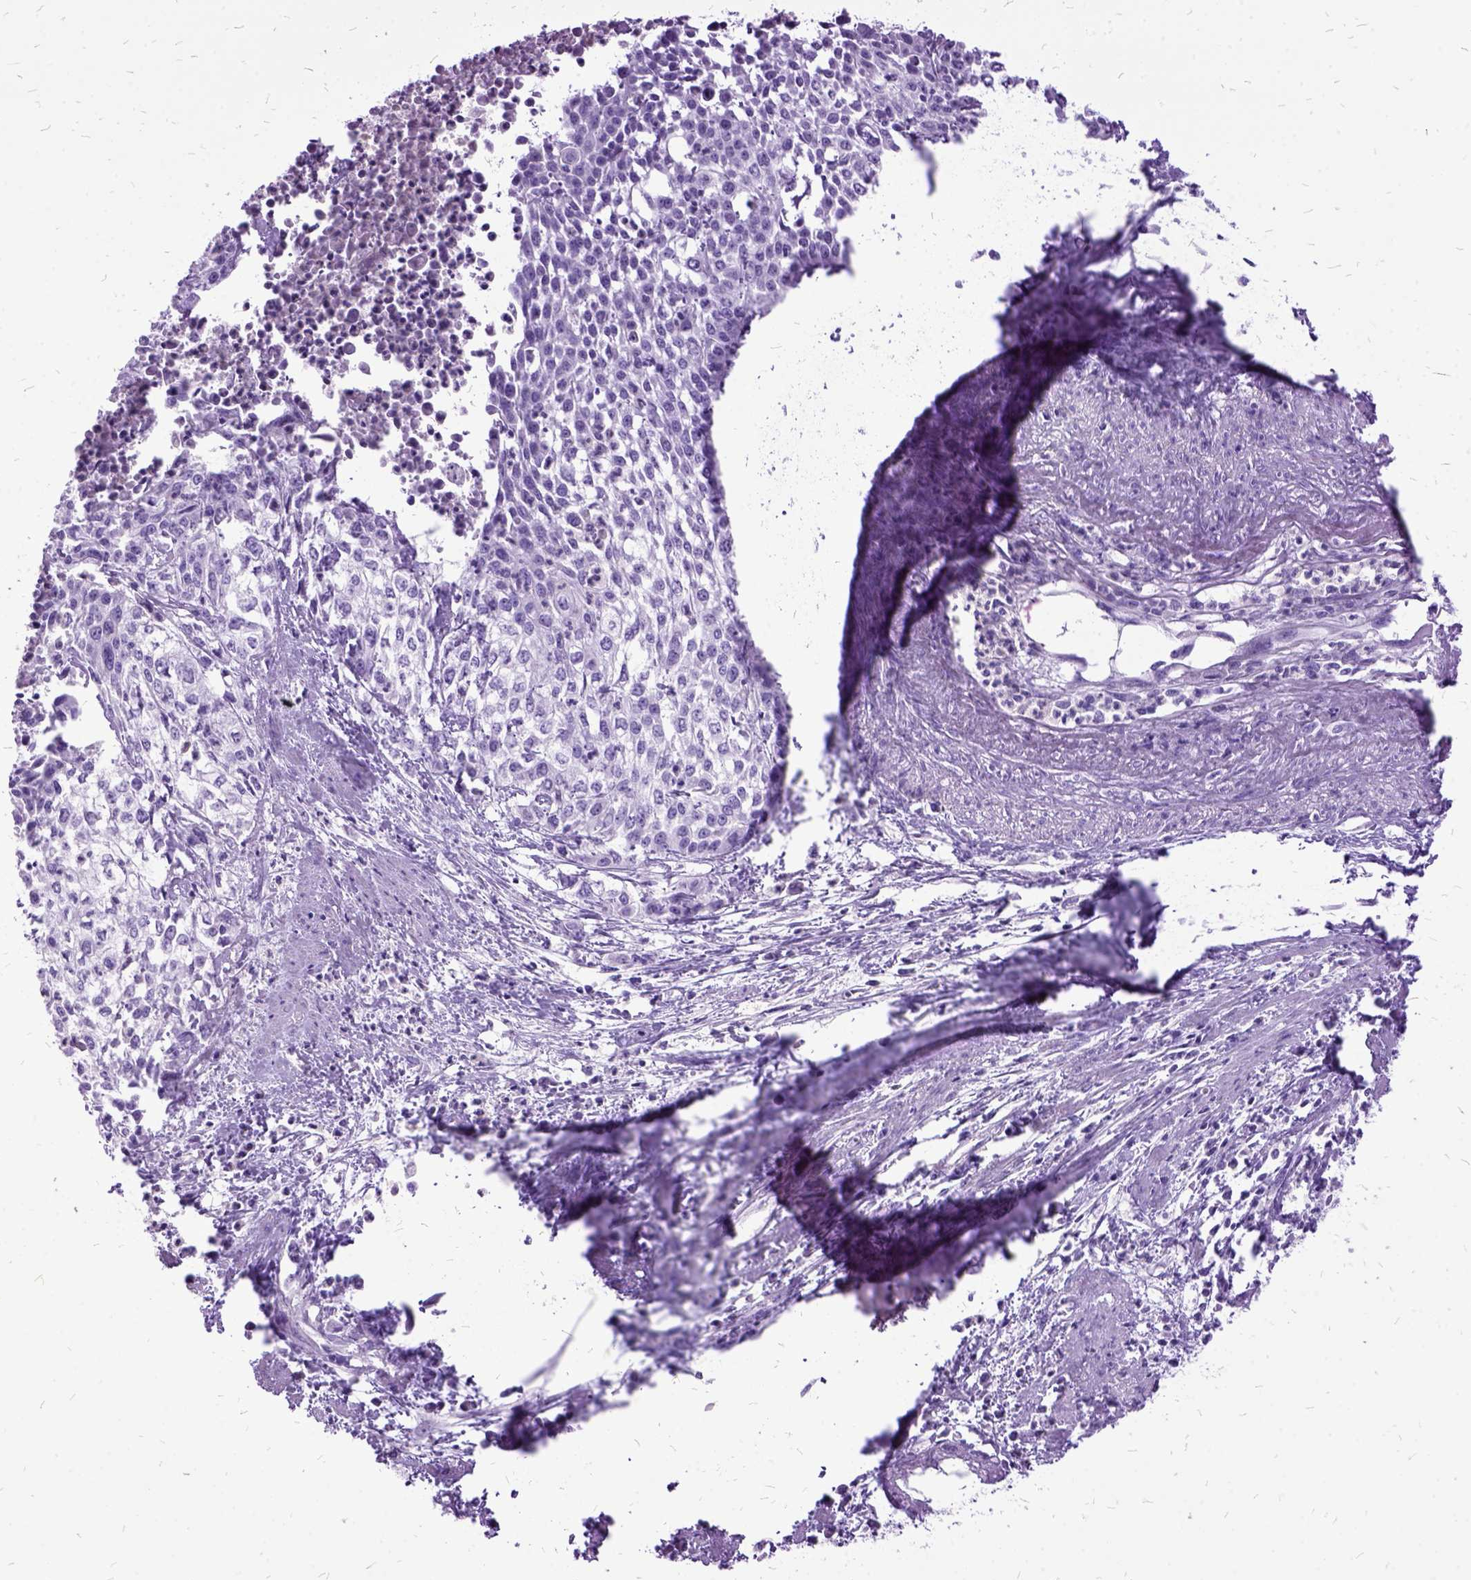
{"staining": {"intensity": "negative", "quantity": "none", "location": "none"}, "tissue": "cervical cancer", "cell_type": "Tumor cells", "image_type": "cancer", "snomed": [{"axis": "morphology", "description": "Squamous cell carcinoma, NOS"}, {"axis": "topography", "description": "Cervix"}], "caption": "The immunohistochemistry (IHC) histopathology image has no significant positivity in tumor cells of cervical squamous cell carcinoma tissue.", "gene": "MME", "patient": {"sex": "female", "age": 39}}